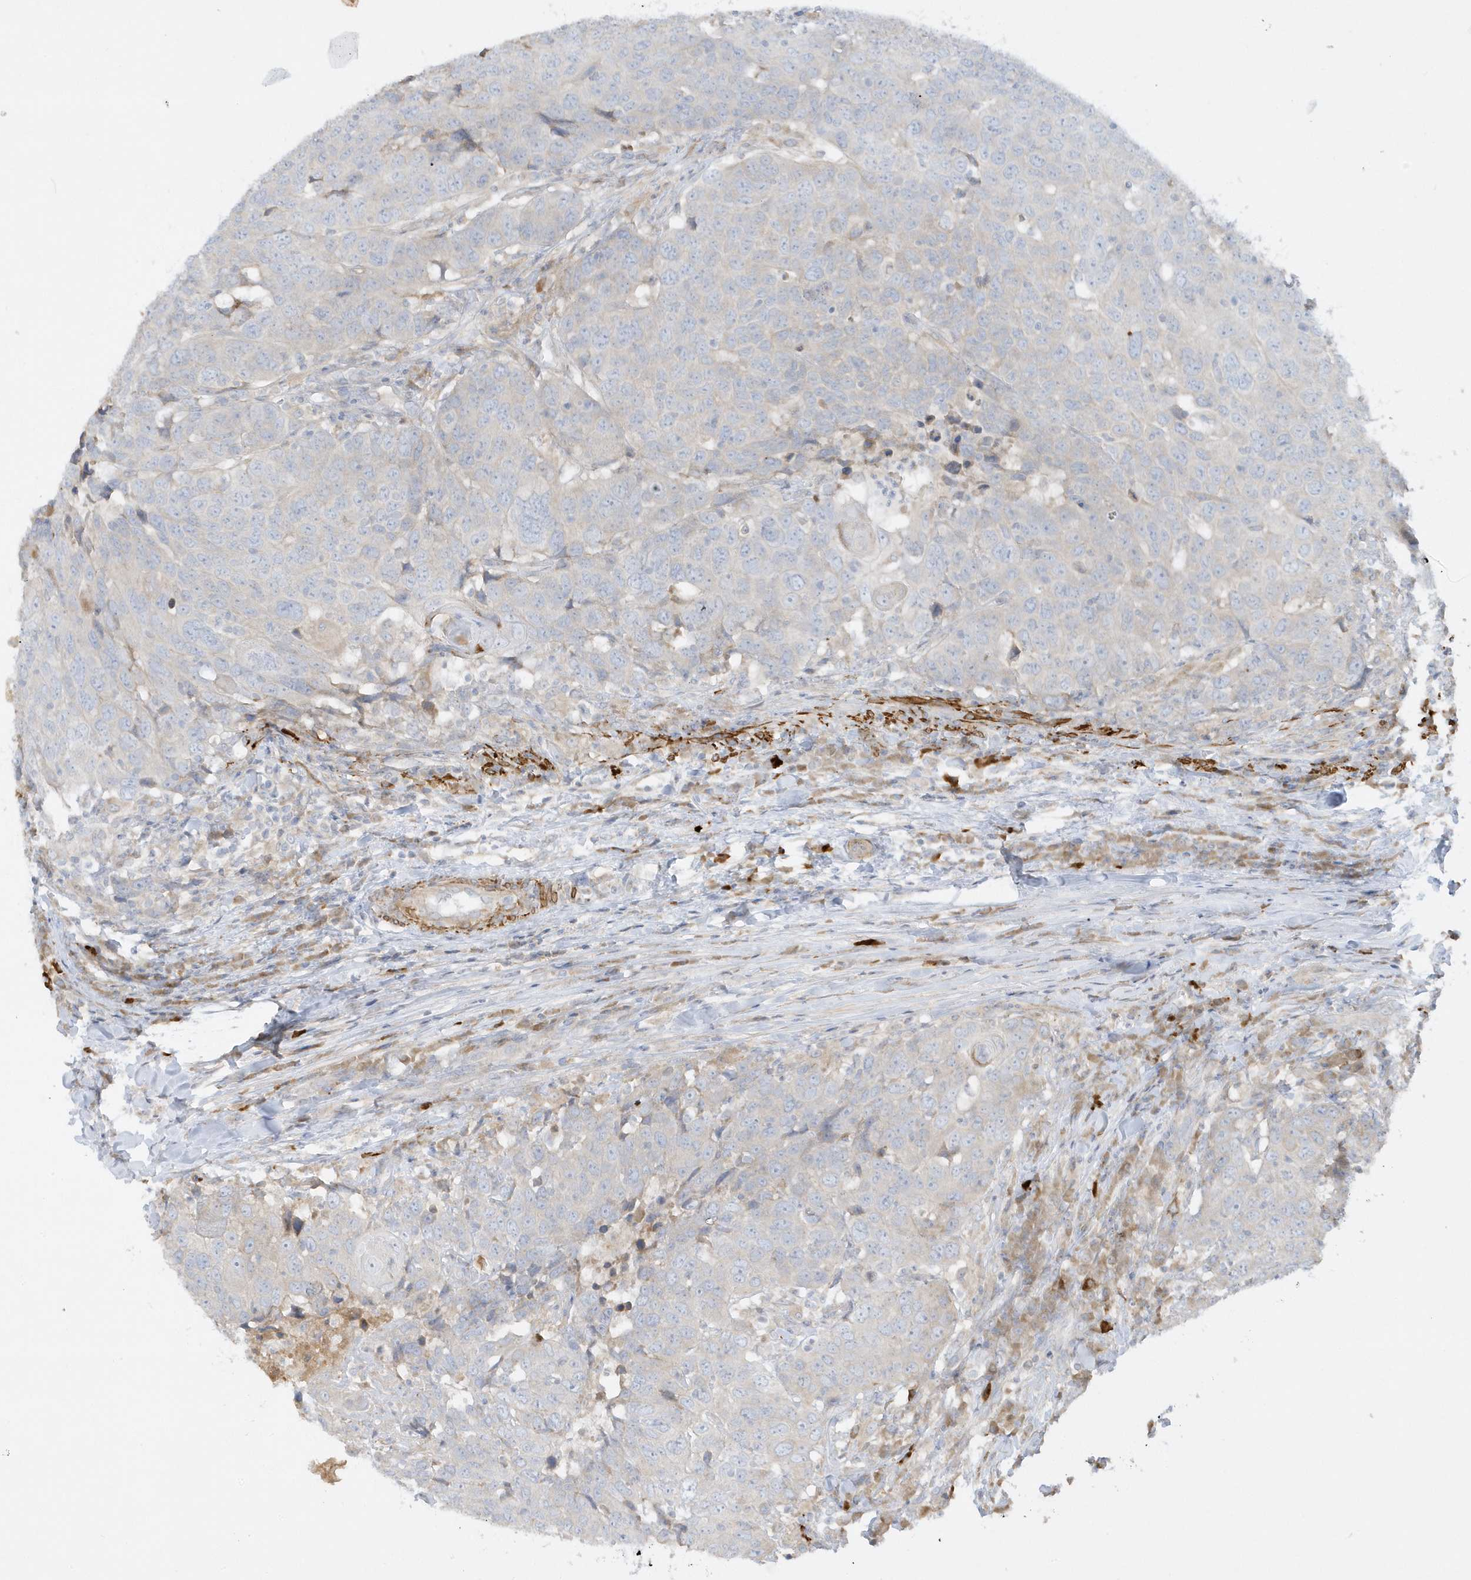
{"staining": {"intensity": "negative", "quantity": "none", "location": "none"}, "tissue": "head and neck cancer", "cell_type": "Tumor cells", "image_type": "cancer", "snomed": [{"axis": "morphology", "description": "Squamous cell carcinoma, NOS"}, {"axis": "topography", "description": "Head-Neck"}], "caption": "This is an IHC micrograph of head and neck cancer (squamous cell carcinoma). There is no positivity in tumor cells.", "gene": "THADA", "patient": {"sex": "male", "age": 66}}